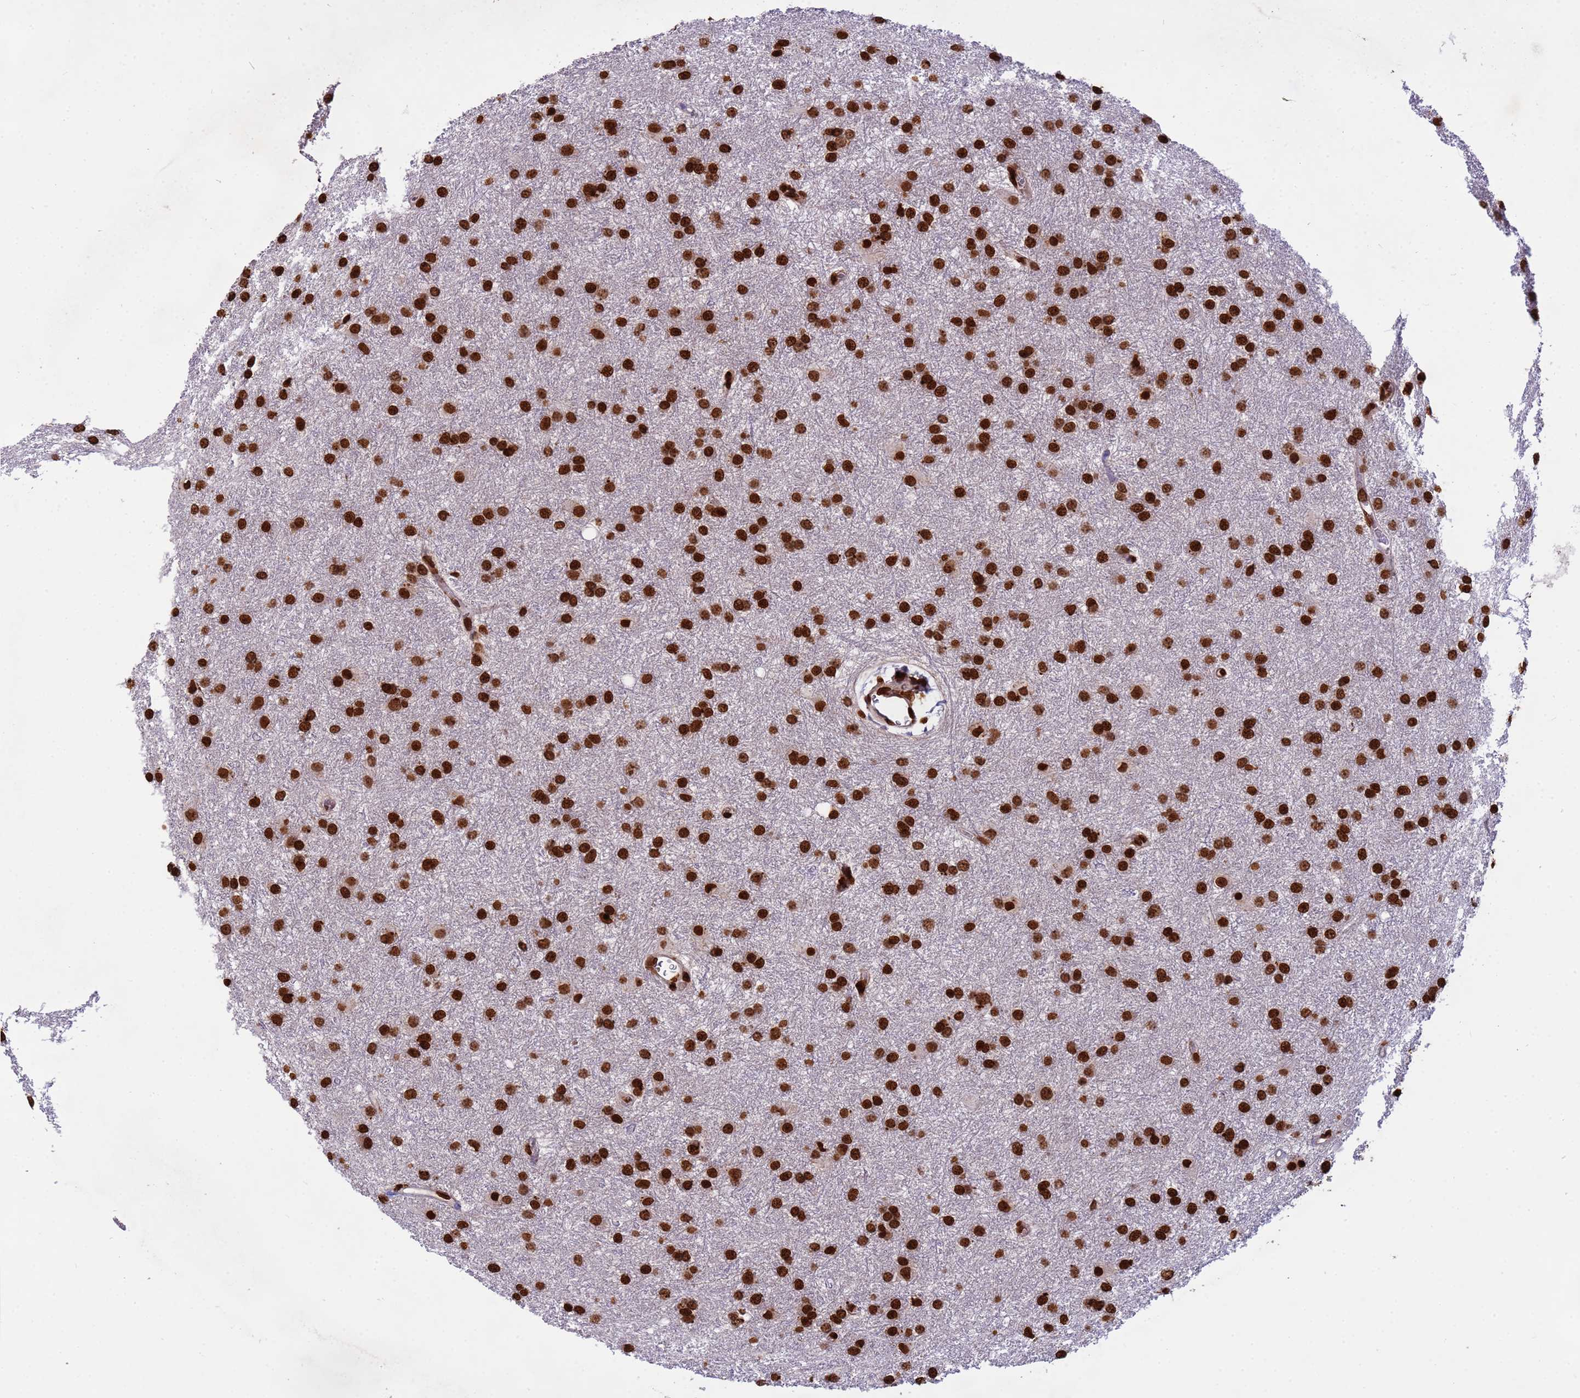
{"staining": {"intensity": "strong", "quantity": ">75%", "location": "nuclear"}, "tissue": "glioma", "cell_type": "Tumor cells", "image_type": "cancer", "snomed": [{"axis": "morphology", "description": "Glioma, malignant, High grade"}, {"axis": "topography", "description": "Brain"}], "caption": "Glioma stained for a protein demonstrates strong nuclear positivity in tumor cells.", "gene": "H3-3B", "patient": {"sex": "female", "age": 50}}